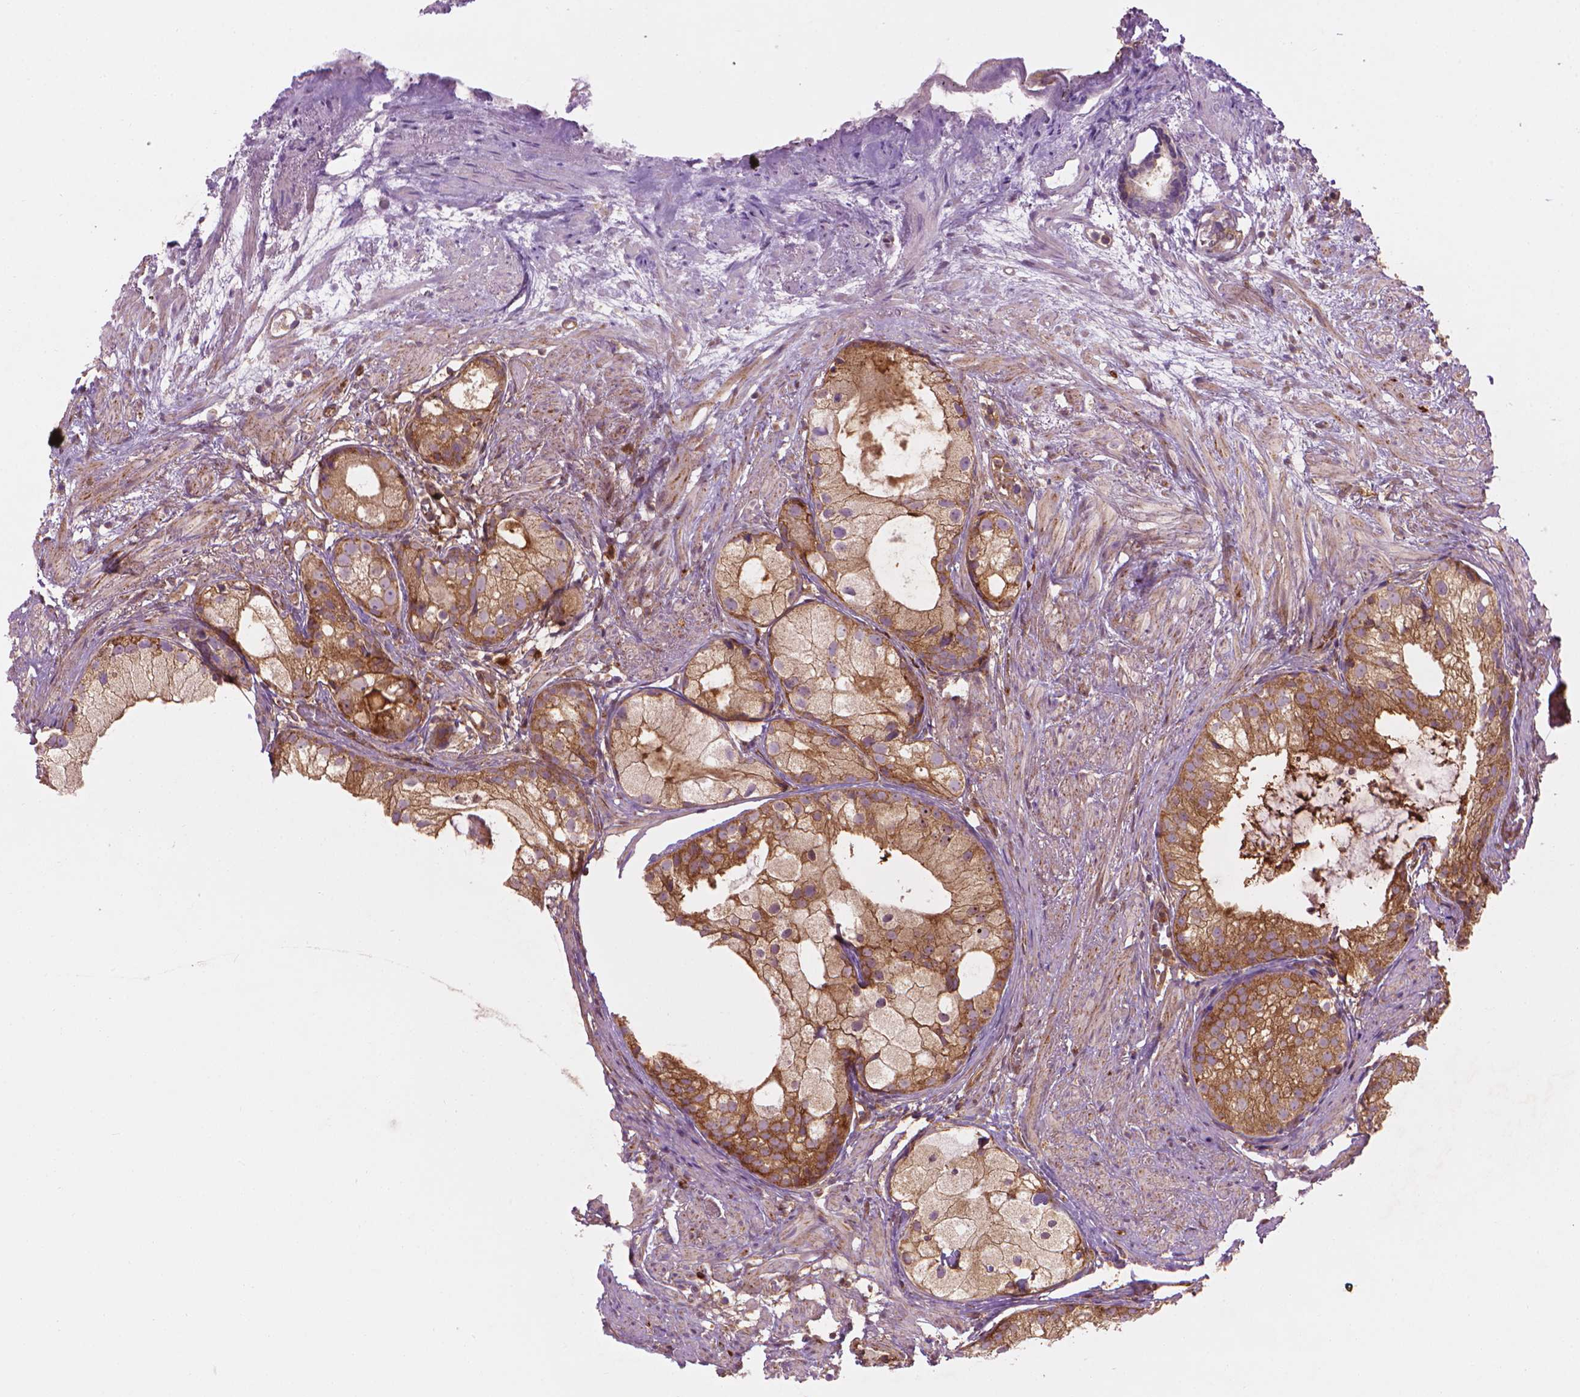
{"staining": {"intensity": "moderate", "quantity": ">75%", "location": "cytoplasmic/membranous"}, "tissue": "prostate cancer", "cell_type": "Tumor cells", "image_type": "cancer", "snomed": [{"axis": "morphology", "description": "Adenocarcinoma, High grade"}, {"axis": "topography", "description": "Prostate"}], "caption": "This photomicrograph shows immunohistochemistry staining of human prostate high-grade adenocarcinoma, with medium moderate cytoplasmic/membranous expression in approximately >75% of tumor cells.", "gene": "VARS2", "patient": {"sex": "male", "age": 85}}